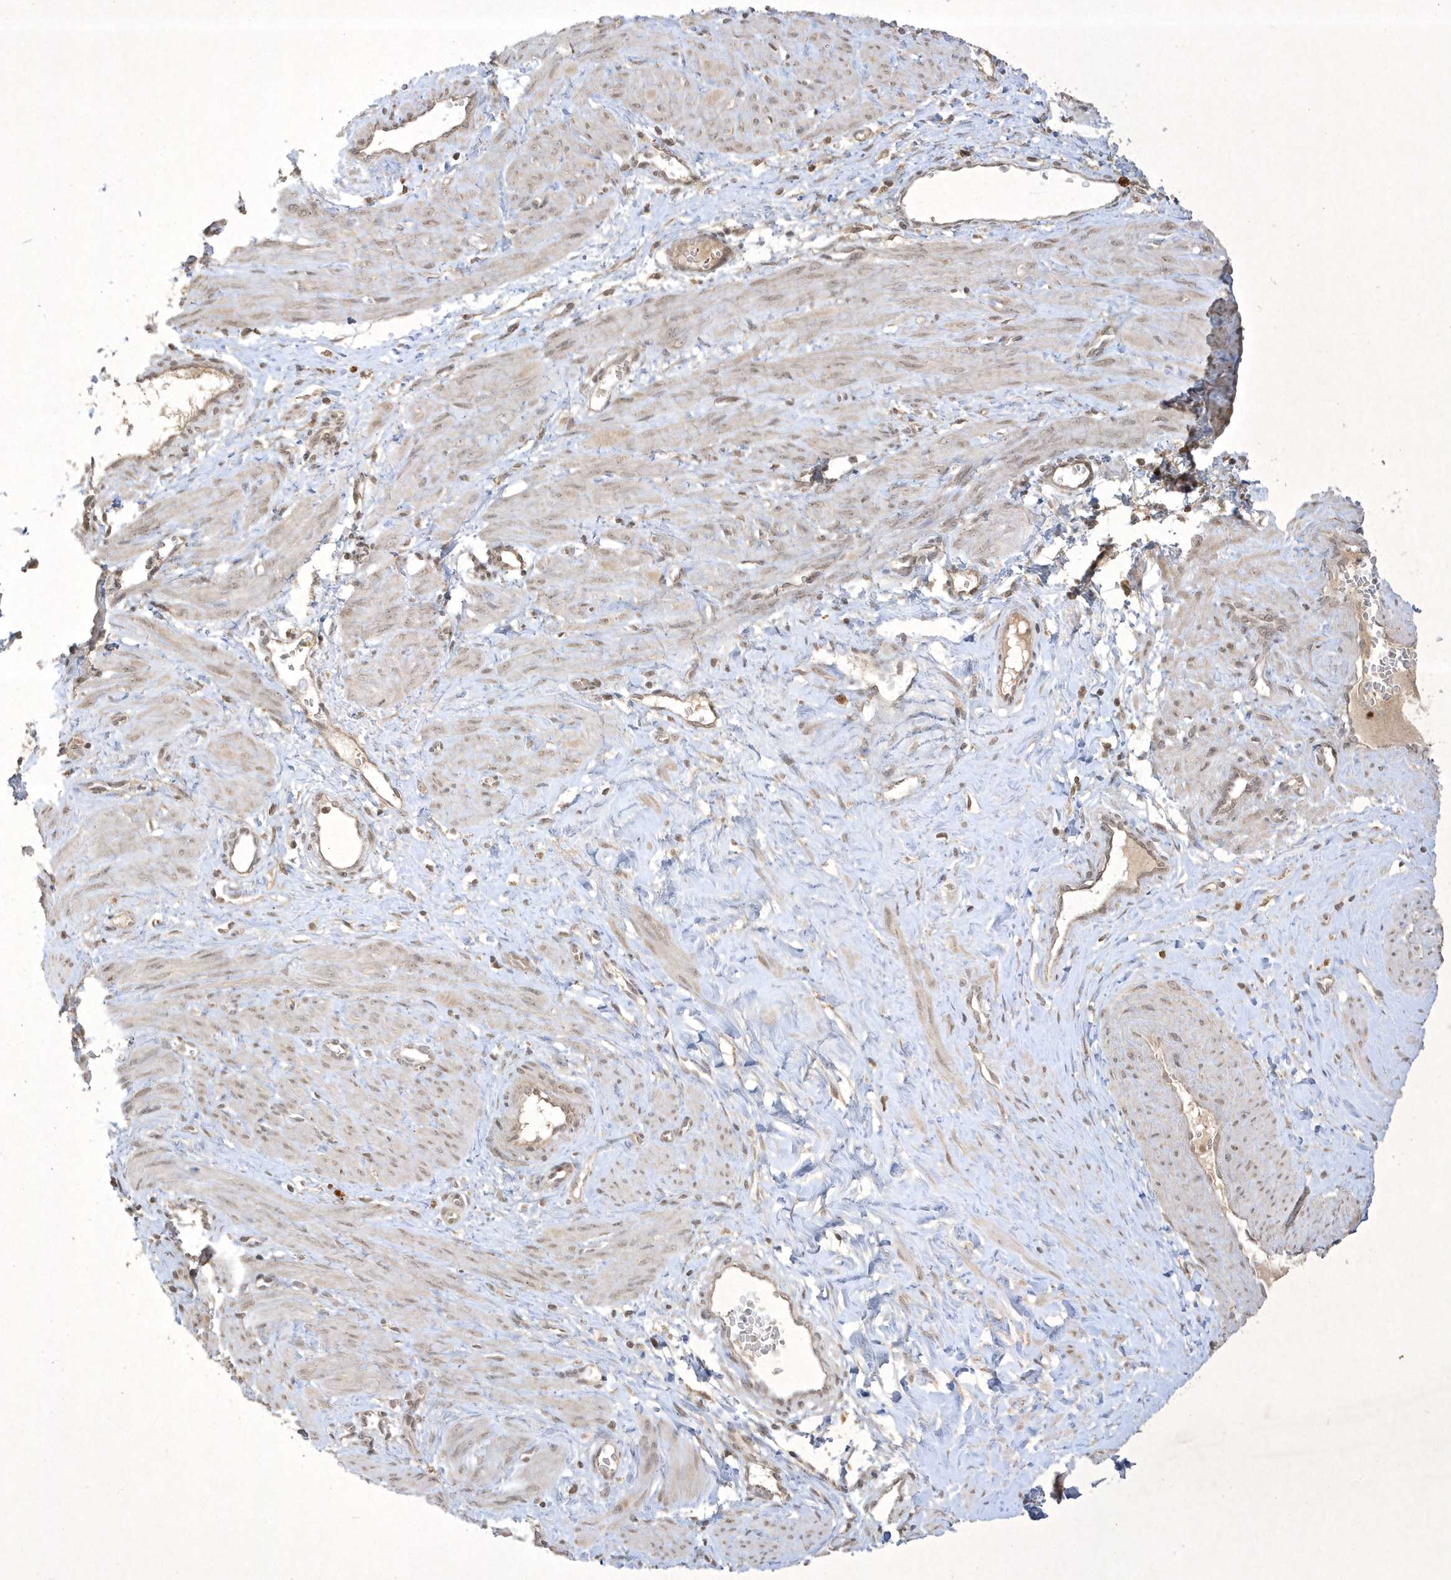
{"staining": {"intensity": "weak", "quantity": "<25%", "location": "cytoplasmic/membranous"}, "tissue": "smooth muscle", "cell_type": "Smooth muscle cells", "image_type": "normal", "snomed": [{"axis": "morphology", "description": "Normal tissue, NOS"}, {"axis": "topography", "description": "Endometrium"}], "caption": "An image of human smooth muscle is negative for staining in smooth muscle cells. (Immunohistochemistry (ihc), brightfield microscopy, high magnification).", "gene": "ZNF213", "patient": {"sex": "female", "age": 33}}